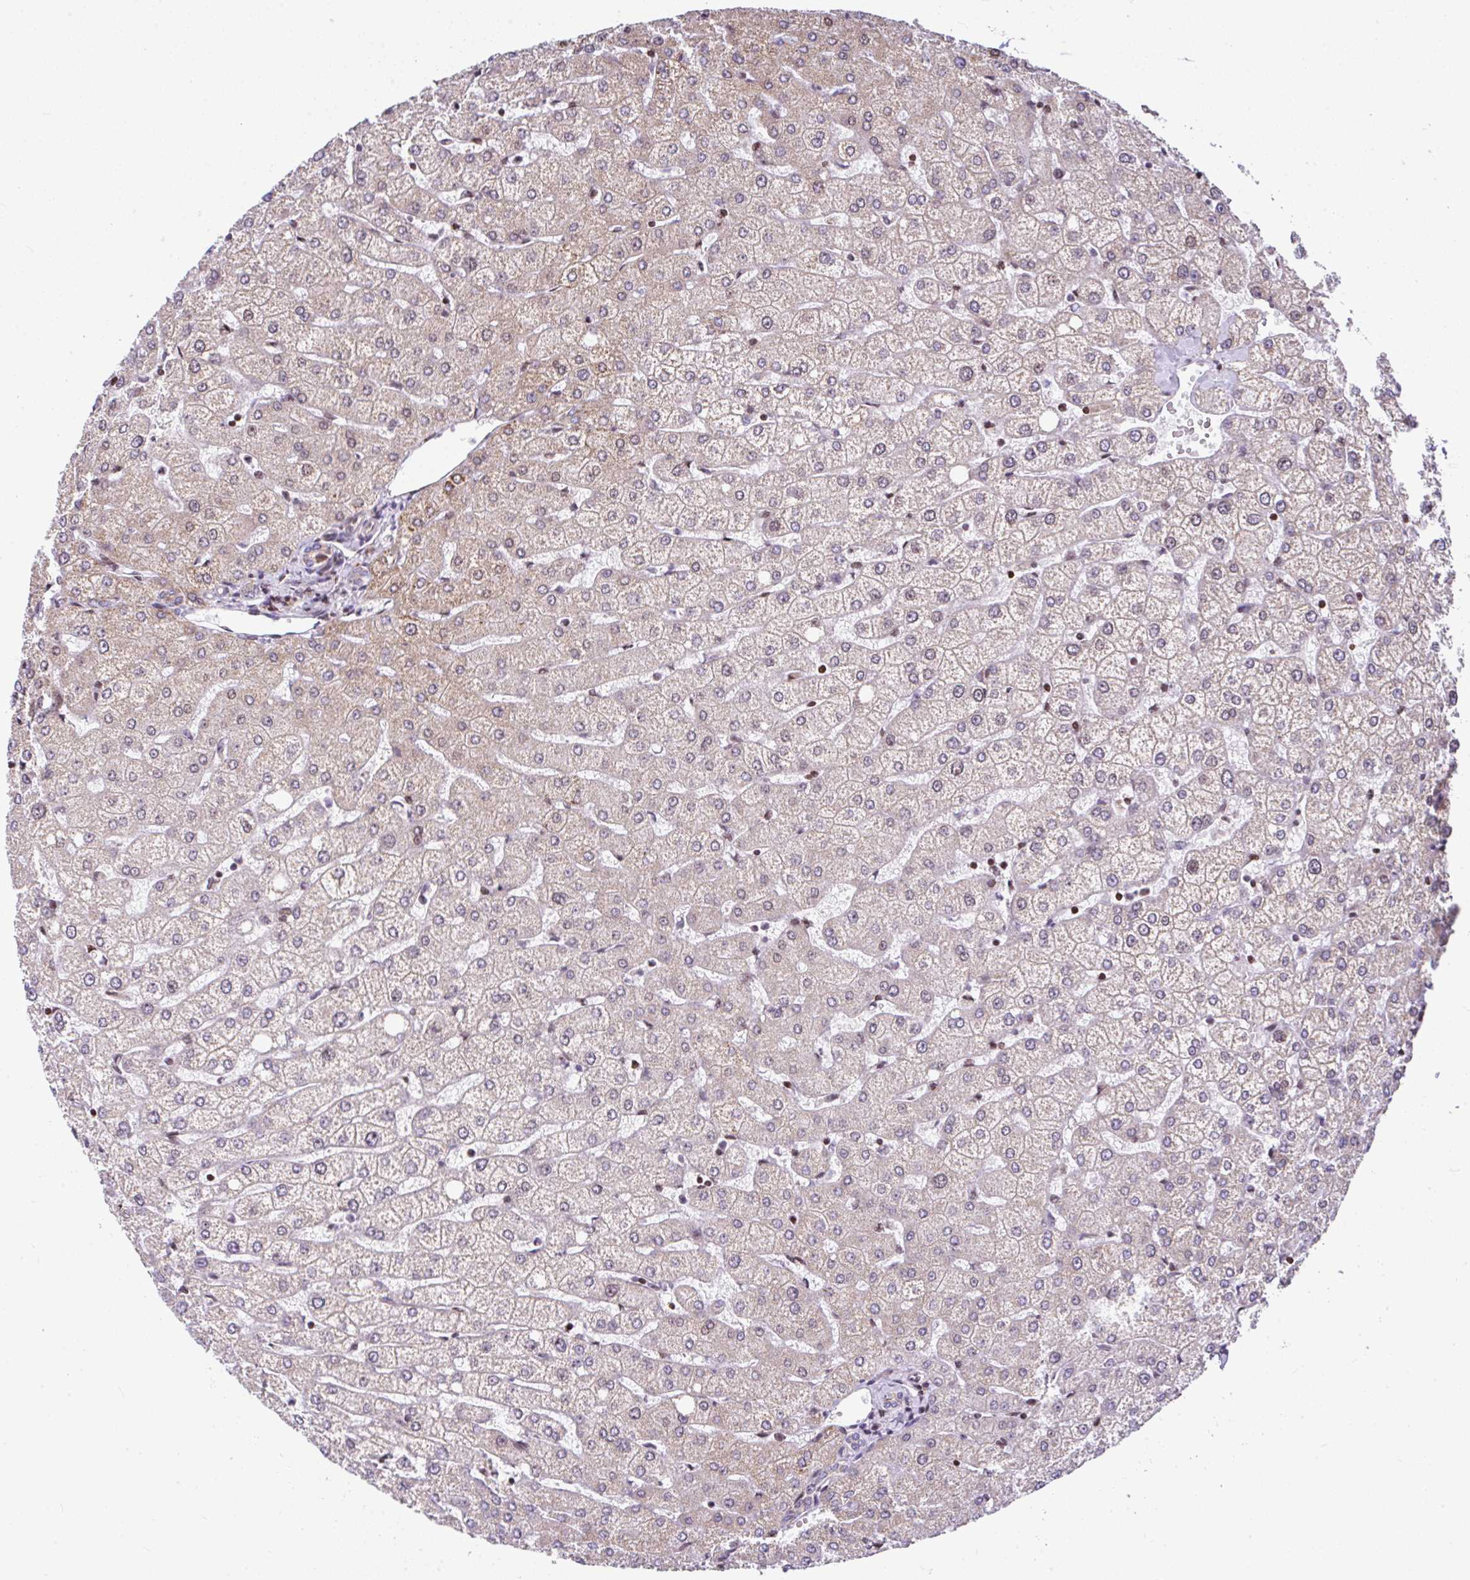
{"staining": {"intensity": "weak", "quantity": "<25%", "location": "cytoplasmic/membranous"}, "tissue": "liver", "cell_type": "Cholangiocytes", "image_type": "normal", "snomed": [{"axis": "morphology", "description": "Normal tissue, NOS"}, {"axis": "topography", "description": "Liver"}], "caption": "This is an immunohistochemistry (IHC) histopathology image of unremarkable liver. There is no positivity in cholangiocytes.", "gene": "FIGNL1", "patient": {"sex": "female", "age": 54}}